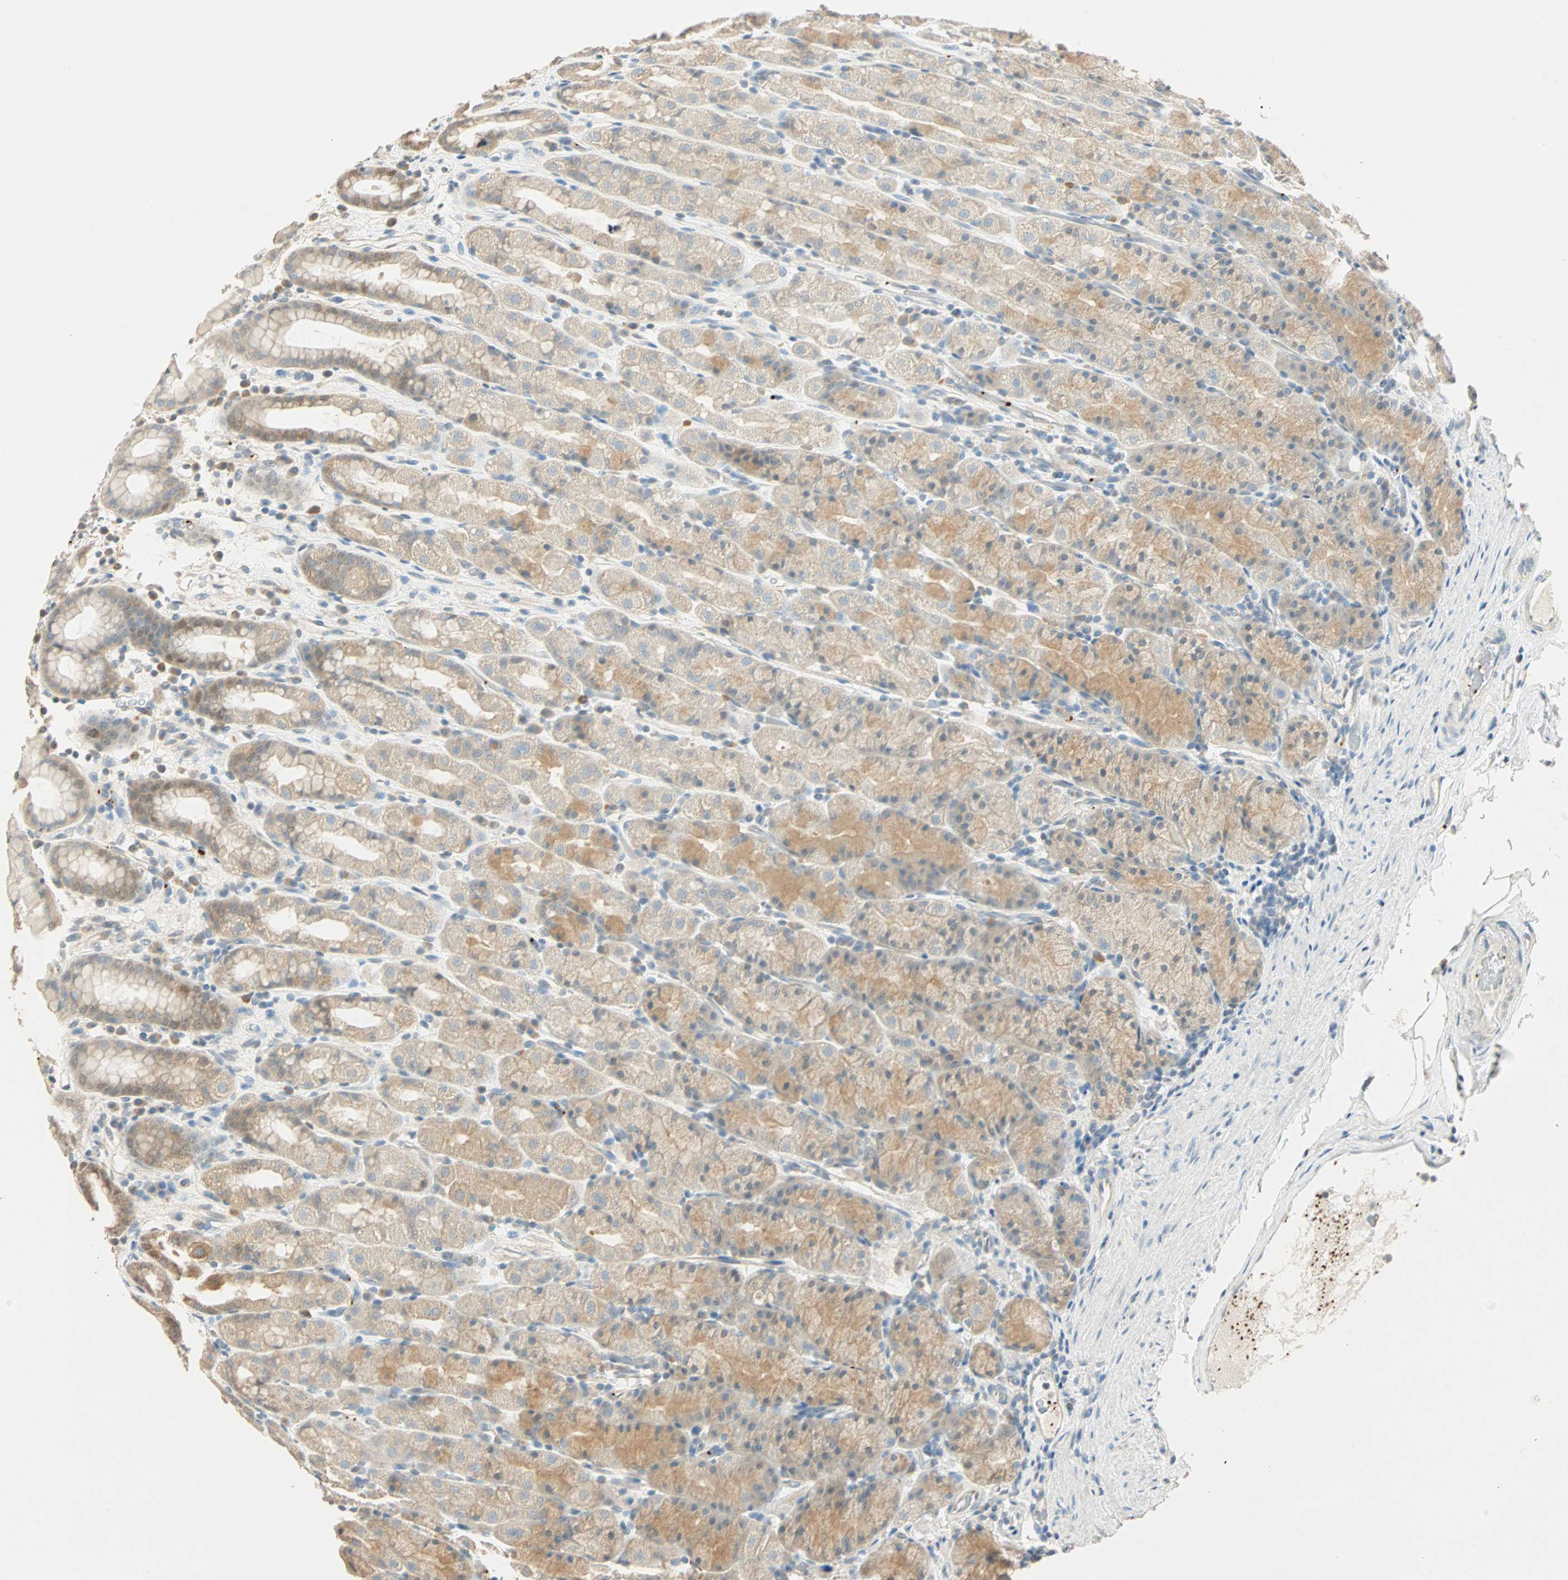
{"staining": {"intensity": "weak", "quantity": "25%-75%", "location": "cytoplasmic/membranous"}, "tissue": "stomach", "cell_type": "Glandular cells", "image_type": "normal", "snomed": [{"axis": "morphology", "description": "Normal tissue, NOS"}, {"axis": "topography", "description": "Stomach, upper"}], "caption": "Normal stomach displays weak cytoplasmic/membranous staining in about 25%-75% of glandular cells The staining was performed using DAB to visualize the protein expression in brown, while the nuclei were stained in blue with hematoxylin (Magnification: 20x)..", "gene": "RAD18", "patient": {"sex": "male", "age": 68}}